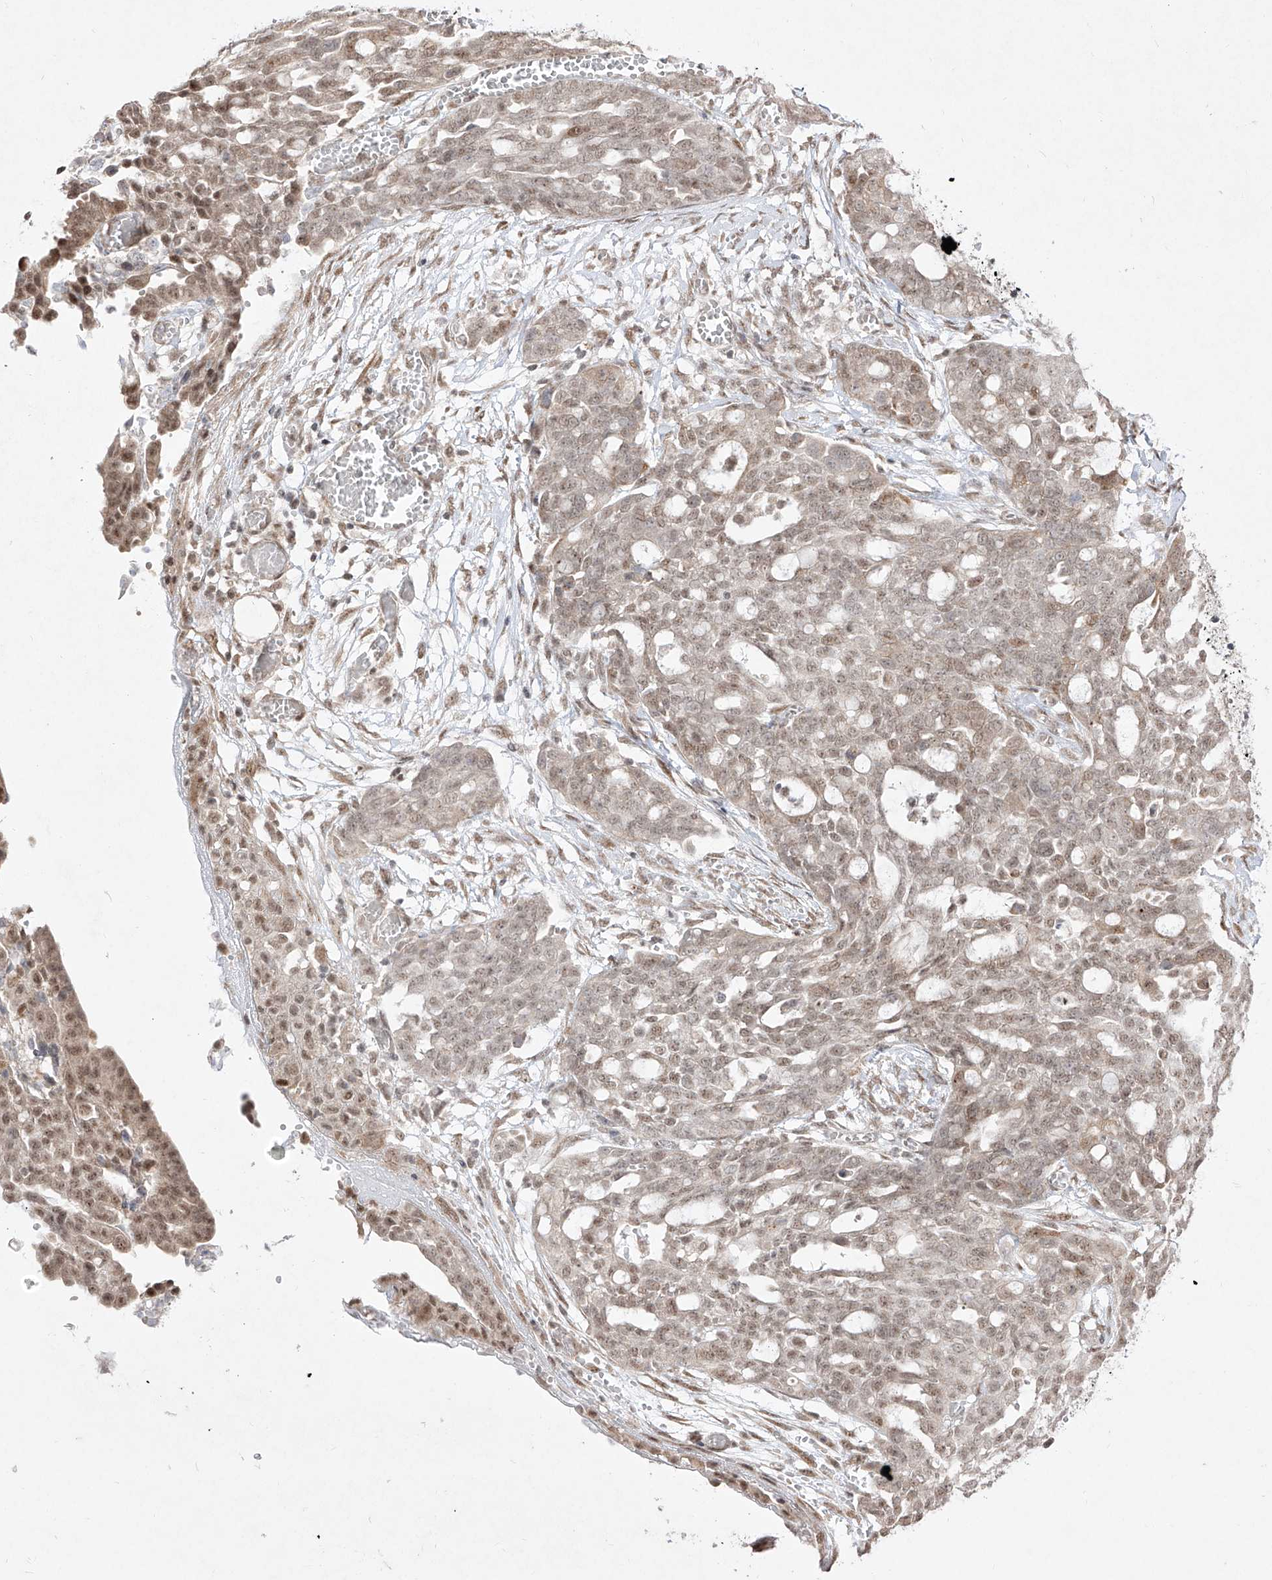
{"staining": {"intensity": "weak", "quantity": "25%-75%", "location": "nuclear"}, "tissue": "ovarian cancer", "cell_type": "Tumor cells", "image_type": "cancer", "snomed": [{"axis": "morphology", "description": "Cystadenocarcinoma, serous, NOS"}, {"axis": "topography", "description": "Soft tissue"}, {"axis": "topography", "description": "Ovary"}], "caption": "Brown immunohistochemical staining in ovarian serous cystadenocarcinoma displays weak nuclear positivity in approximately 25%-75% of tumor cells. (Brightfield microscopy of DAB IHC at high magnification).", "gene": "SNRNP27", "patient": {"sex": "female", "age": 57}}